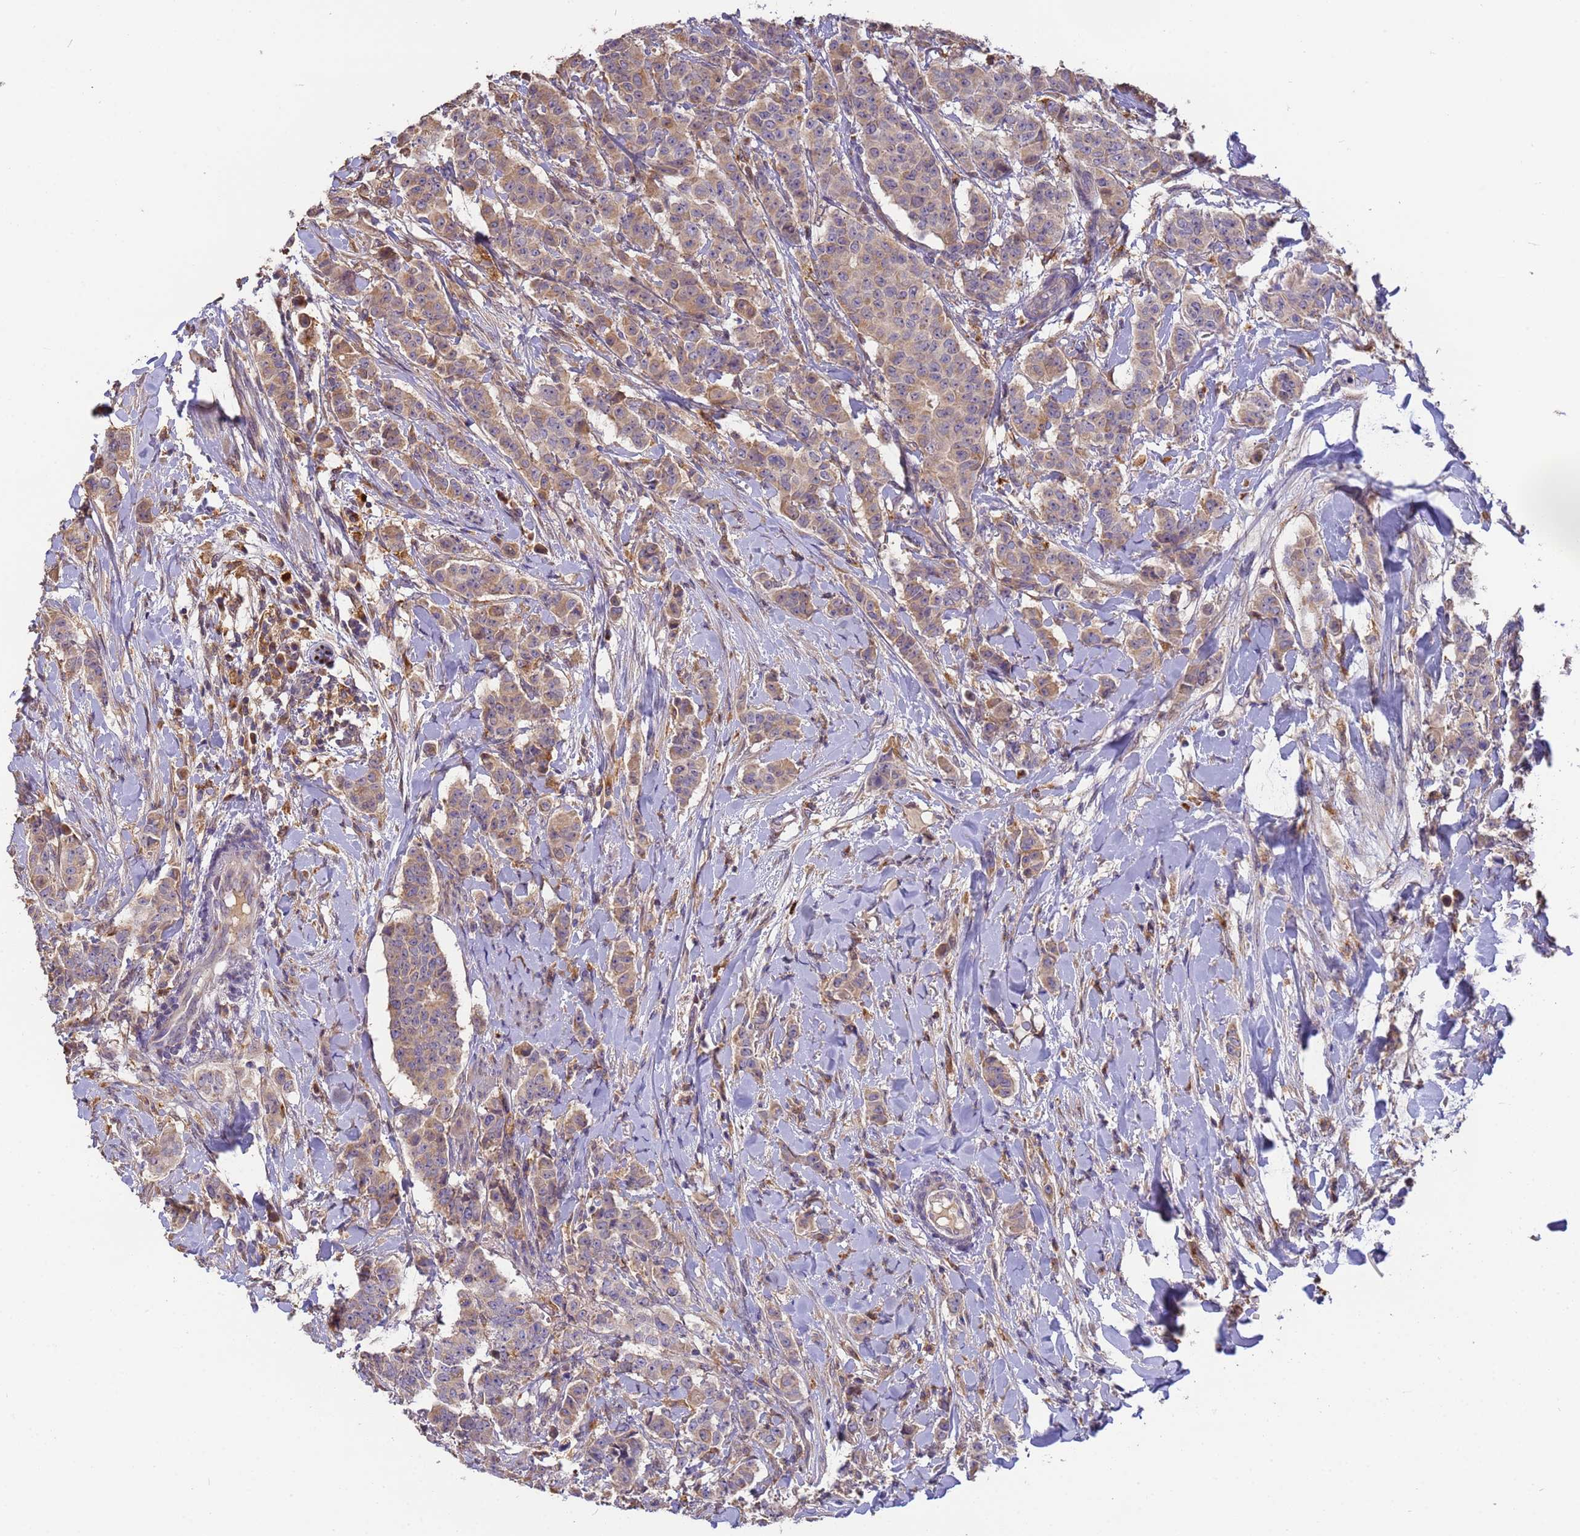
{"staining": {"intensity": "weak", "quantity": ">75%", "location": "cytoplasmic/membranous"}, "tissue": "breast cancer", "cell_type": "Tumor cells", "image_type": "cancer", "snomed": [{"axis": "morphology", "description": "Duct carcinoma"}, {"axis": "topography", "description": "Breast"}], "caption": "Human breast invasive ductal carcinoma stained with a protein marker shows weak staining in tumor cells.", "gene": "M6PR", "patient": {"sex": "female", "age": 40}}